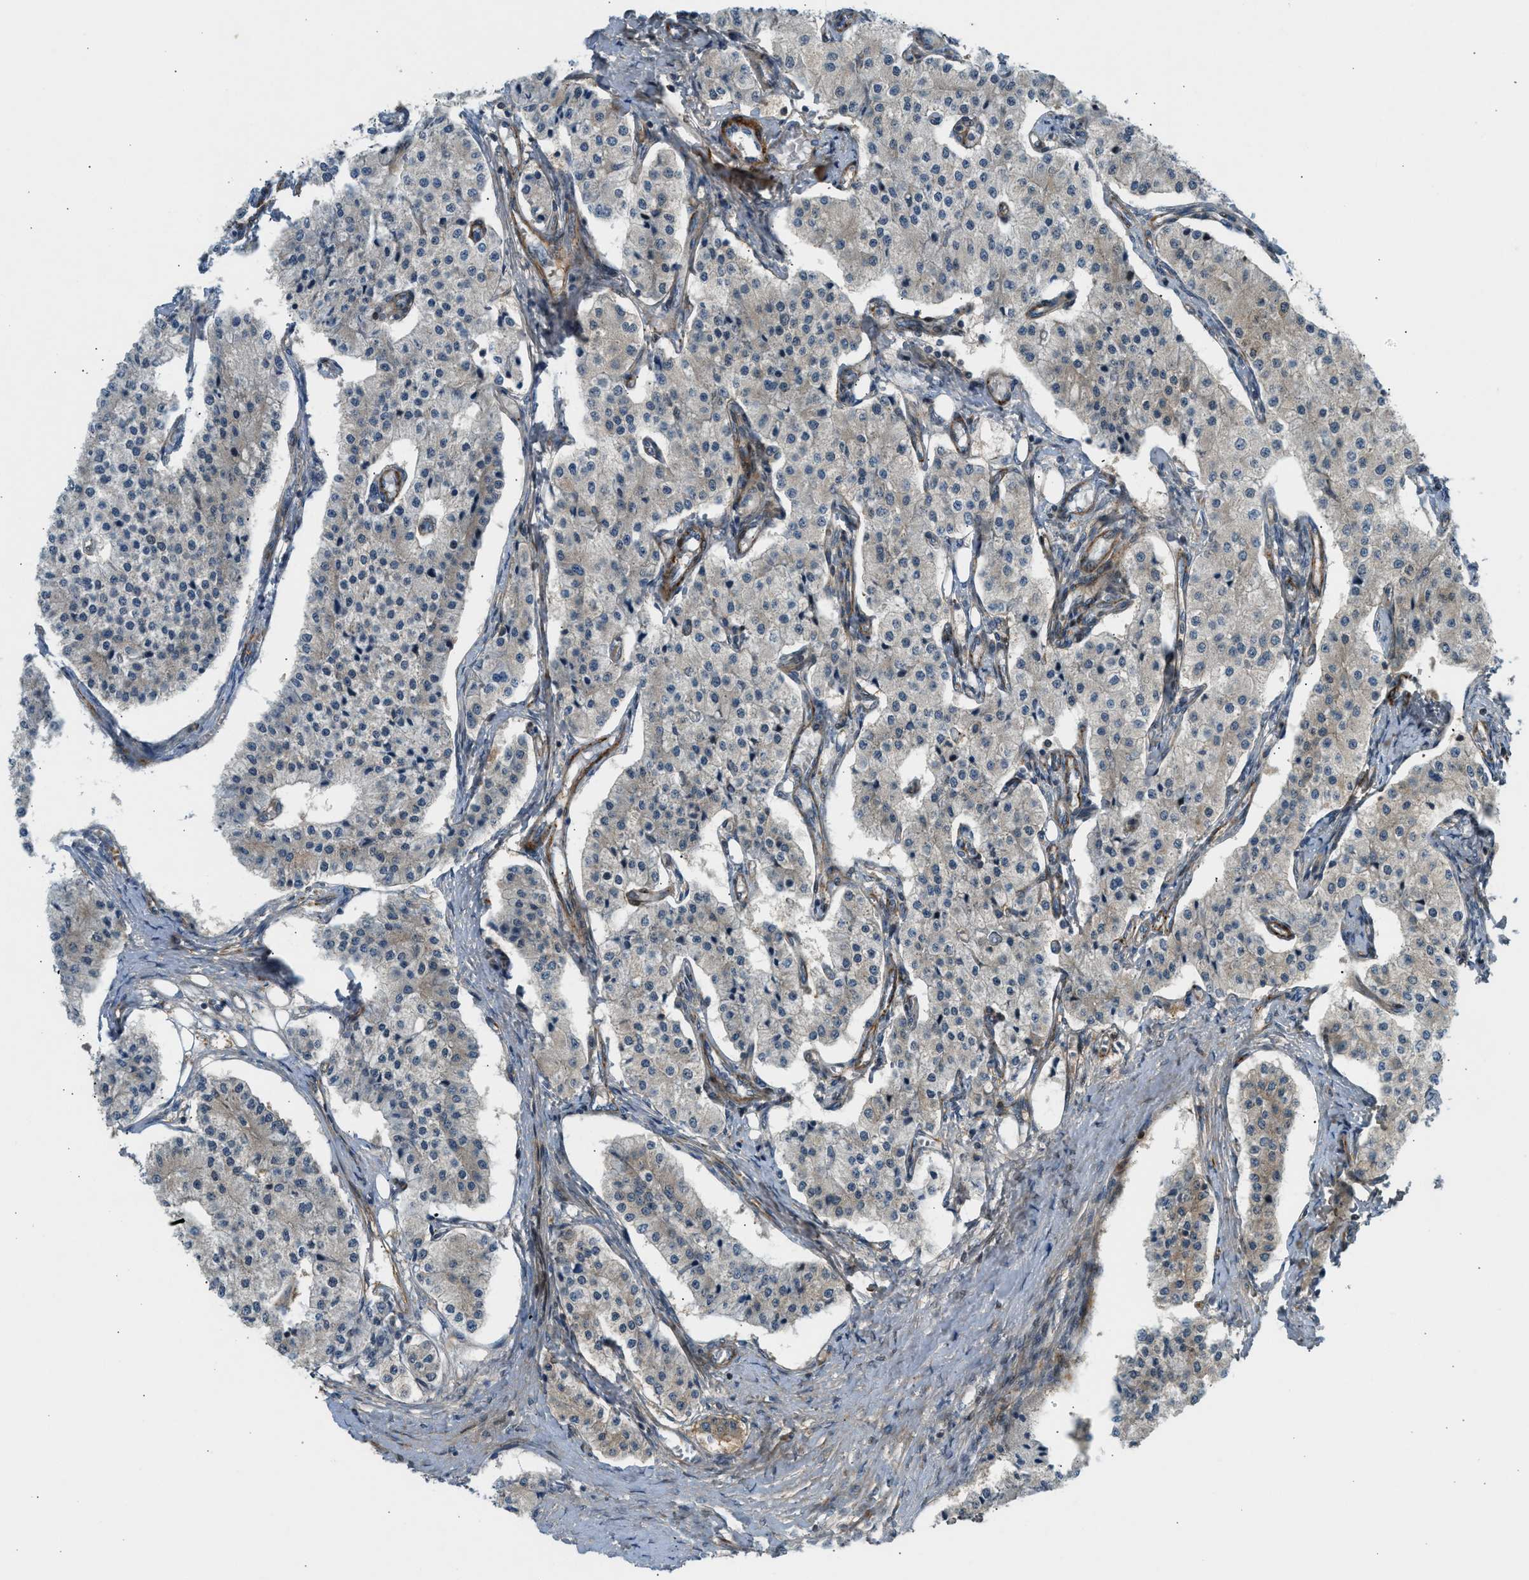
{"staining": {"intensity": "weak", "quantity": "<25%", "location": "cytoplasmic/membranous"}, "tissue": "carcinoid", "cell_type": "Tumor cells", "image_type": "cancer", "snomed": [{"axis": "morphology", "description": "Carcinoid, malignant, NOS"}, {"axis": "topography", "description": "Colon"}], "caption": "The micrograph demonstrates no staining of tumor cells in carcinoid (malignant). The staining was performed using DAB (3,3'-diaminobenzidine) to visualize the protein expression in brown, while the nuclei were stained in blue with hematoxylin (Magnification: 20x).", "gene": "EDNRA", "patient": {"sex": "female", "age": 52}}